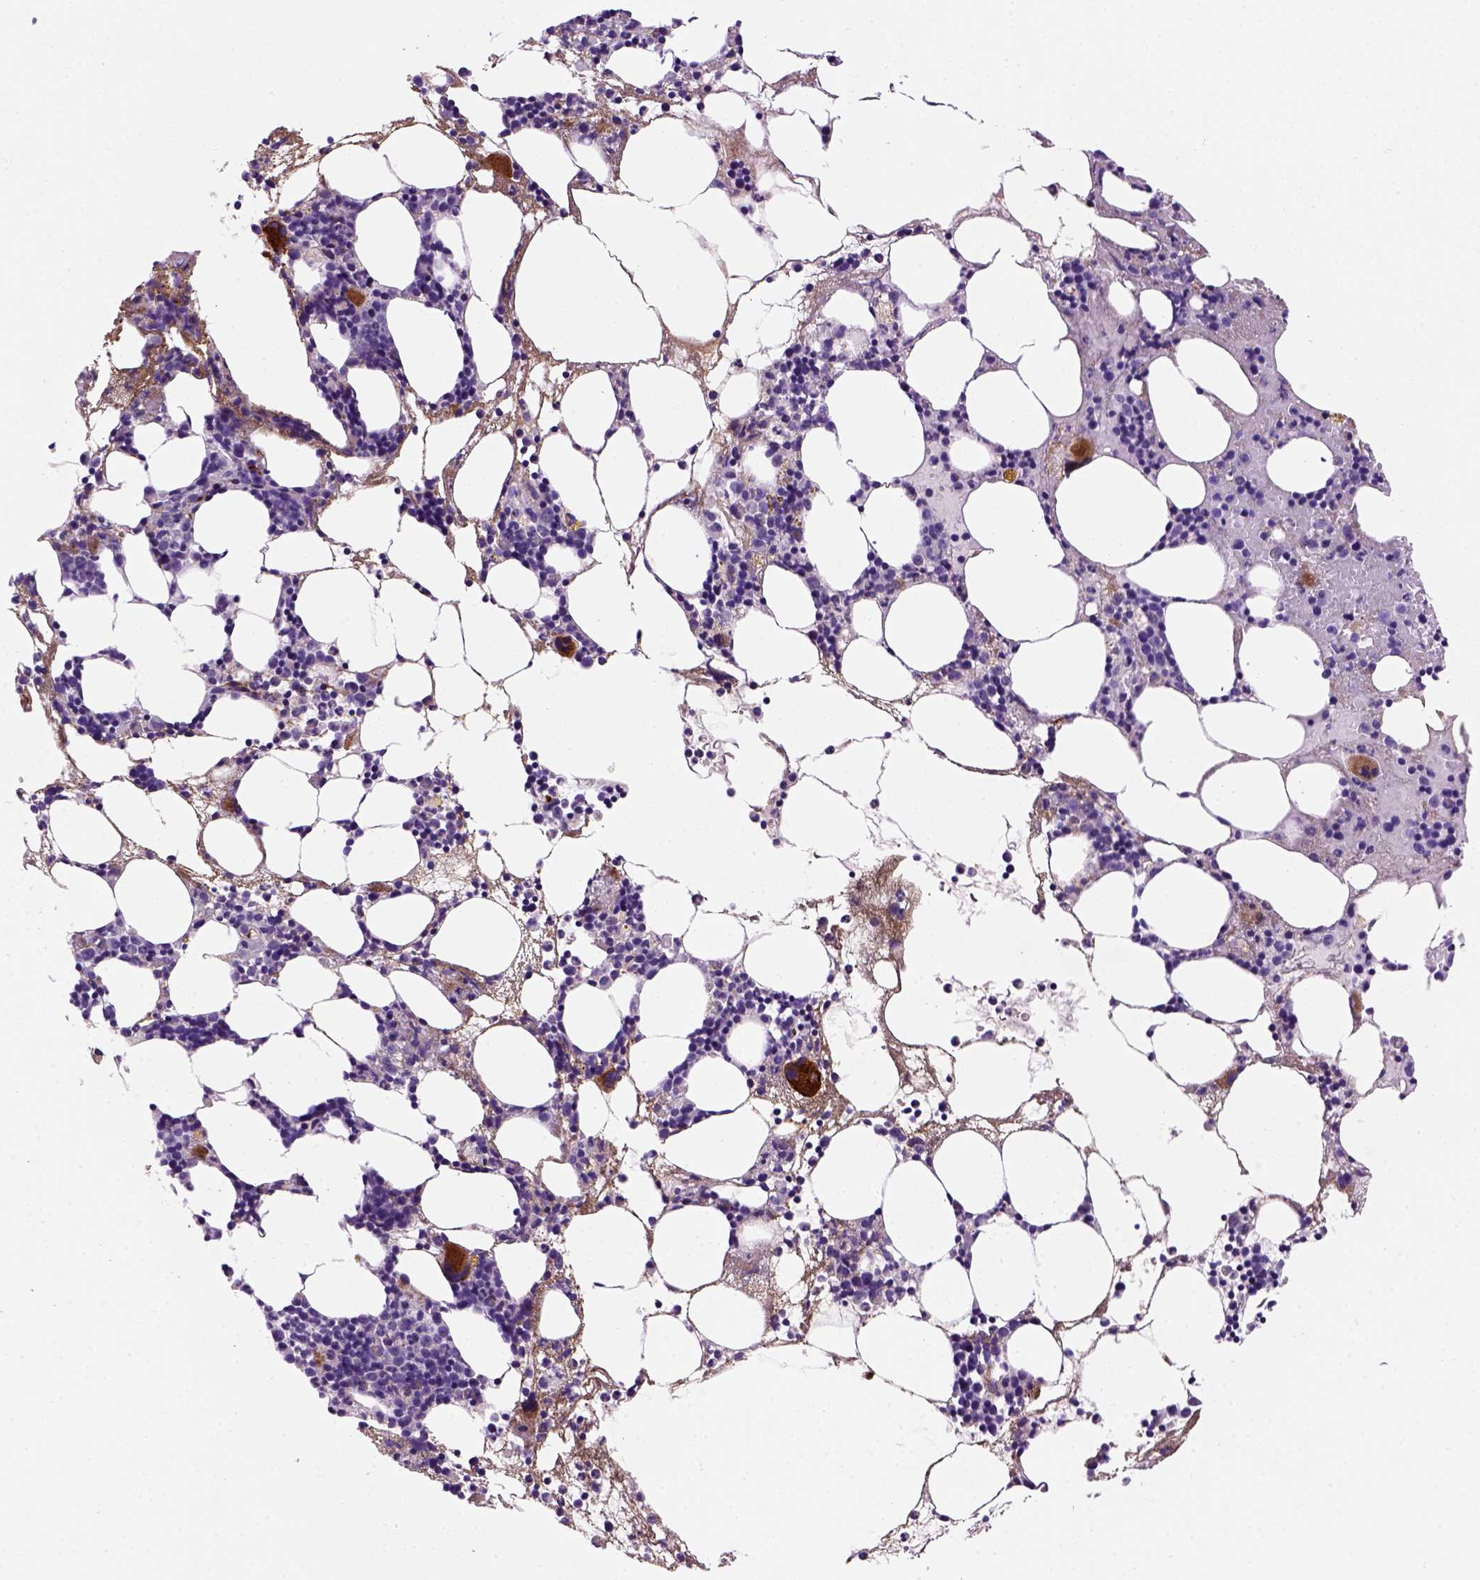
{"staining": {"intensity": "strong", "quantity": "<25%", "location": "cytoplasmic/membranous"}, "tissue": "bone marrow", "cell_type": "Hematopoietic cells", "image_type": "normal", "snomed": [{"axis": "morphology", "description": "Normal tissue, NOS"}, {"axis": "topography", "description": "Bone marrow"}], "caption": "About <25% of hematopoietic cells in normal bone marrow reveal strong cytoplasmic/membranous protein expression as visualized by brown immunohistochemical staining.", "gene": "VWF", "patient": {"sex": "male", "age": 54}}